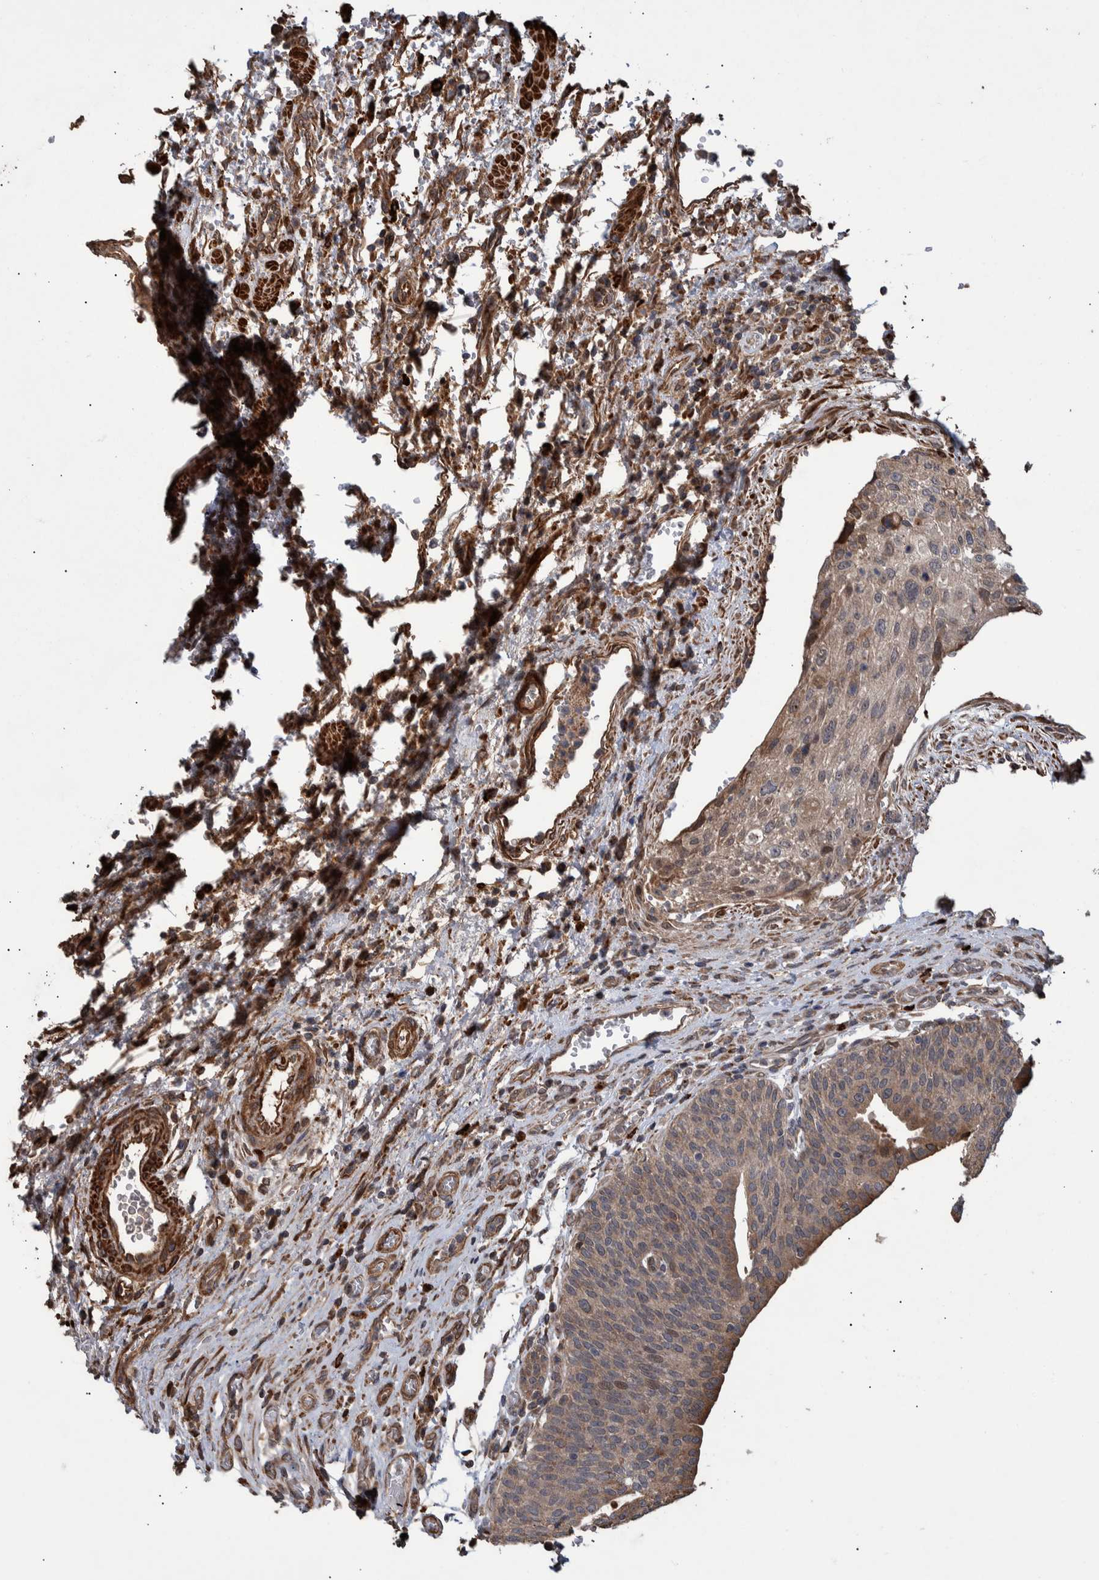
{"staining": {"intensity": "weak", "quantity": ">75%", "location": "cytoplasmic/membranous"}, "tissue": "urothelial cancer", "cell_type": "Tumor cells", "image_type": "cancer", "snomed": [{"axis": "morphology", "description": "Urothelial carcinoma, Low grade"}, {"axis": "morphology", "description": "Urothelial carcinoma, High grade"}, {"axis": "topography", "description": "Urinary bladder"}], "caption": "Weak cytoplasmic/membranous positivity for a protein is identified in approximately >75% of tumor cells of urothelial cancer using immunohistochemistry.", "gene": "B3GNTL1", "patient": {"sex": "male", "age": 35}}